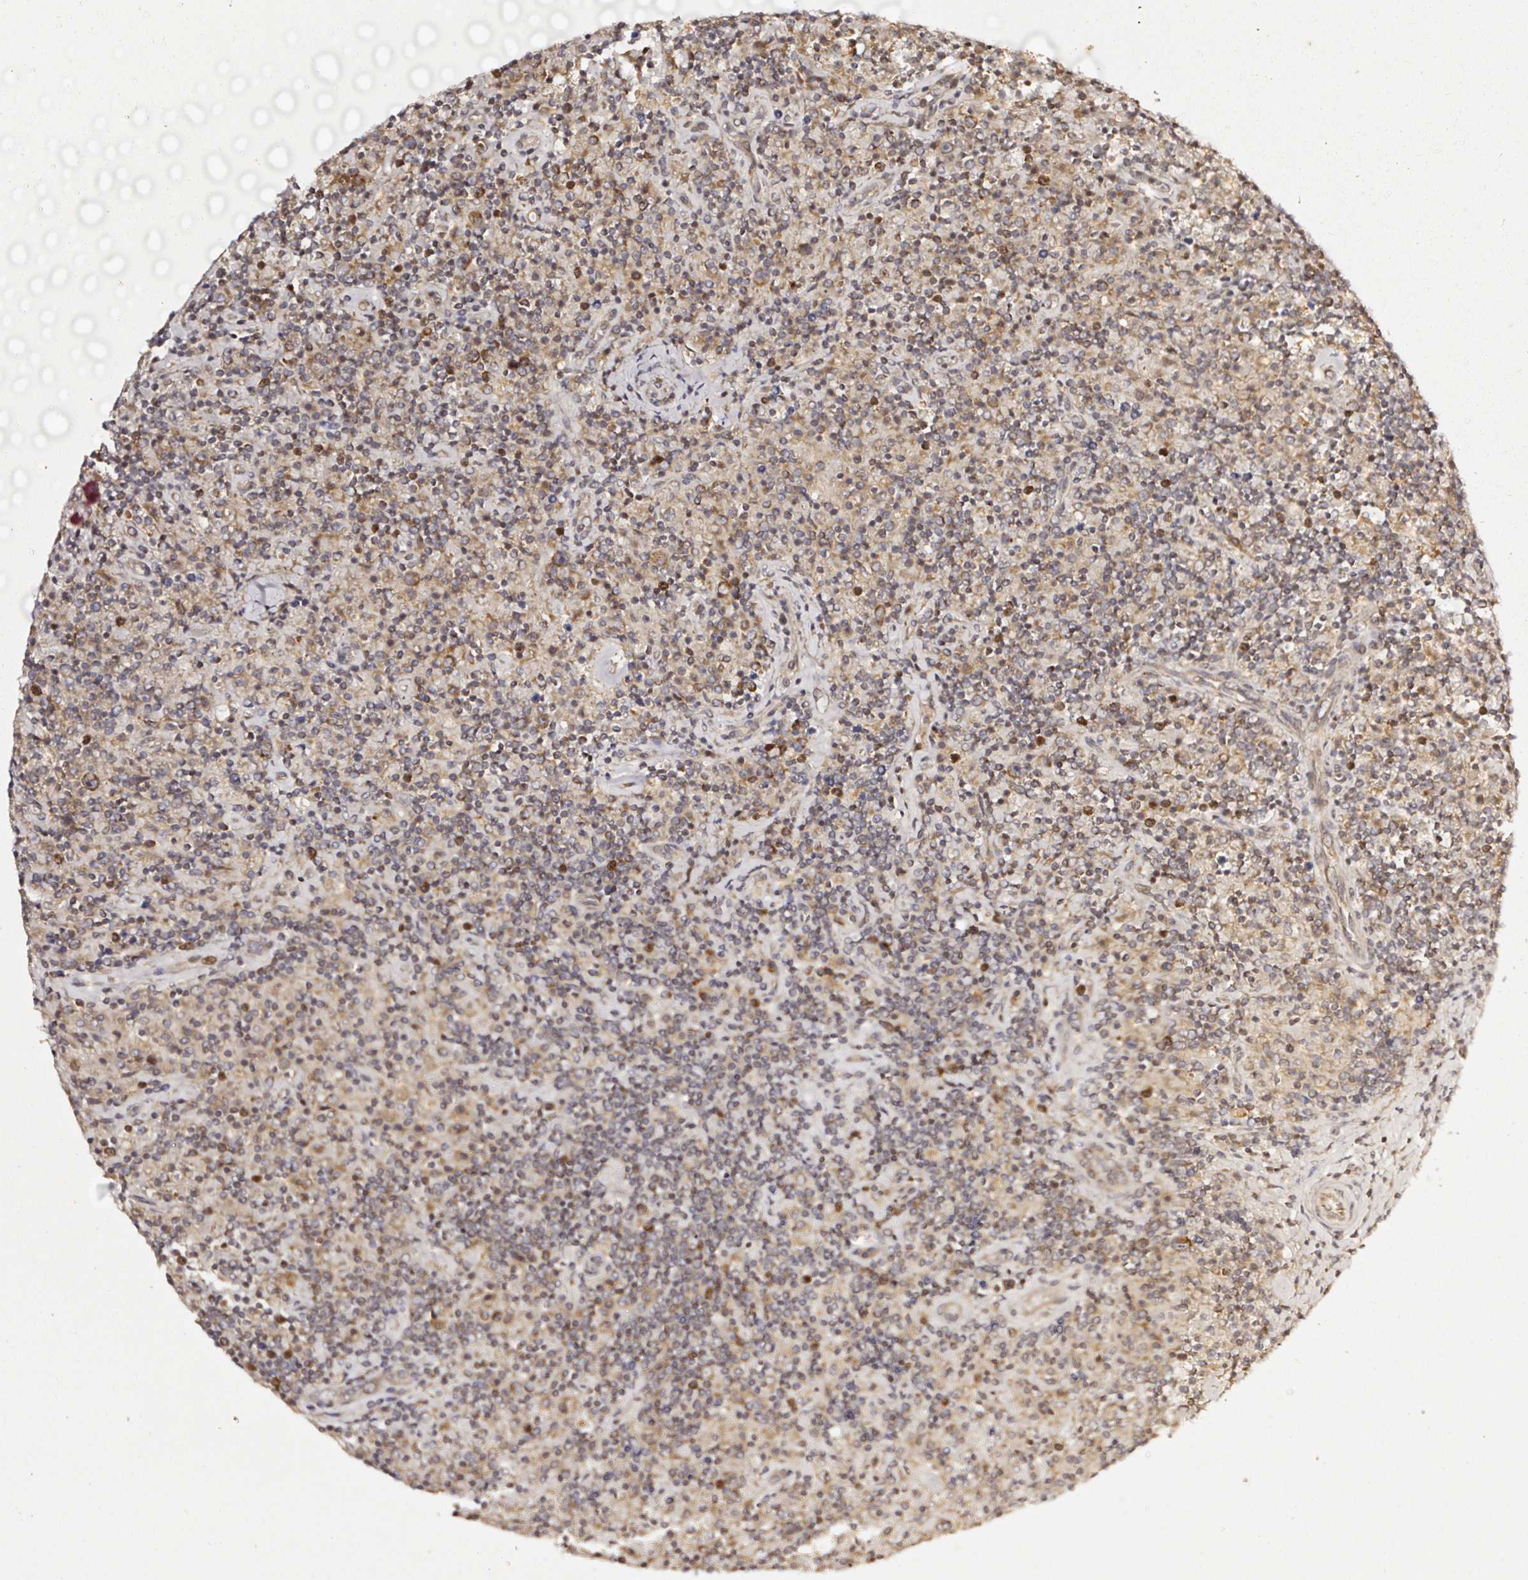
{"staining": {"intensity": "moderate", "quantity": ">75%", "location": "cytoplasmic/membranous"}, "tissue": "lymphoma", "cell_type": "Tumor cells", "image_type": "cancer", "snomed": [{"axis": "morphology", "description": "Hodgkin's disease, NOS"}, {"axis": "topography", "description": "Lymph node"}], "caption": "Lymphoma stained with immunohistochemistry (IHC) reveals moderate cytoplasmic/membranous expression in approximately >75% of tumor cells.", "gene": "ATAD3B", "patient": {"sex": "male", "age": 70}}